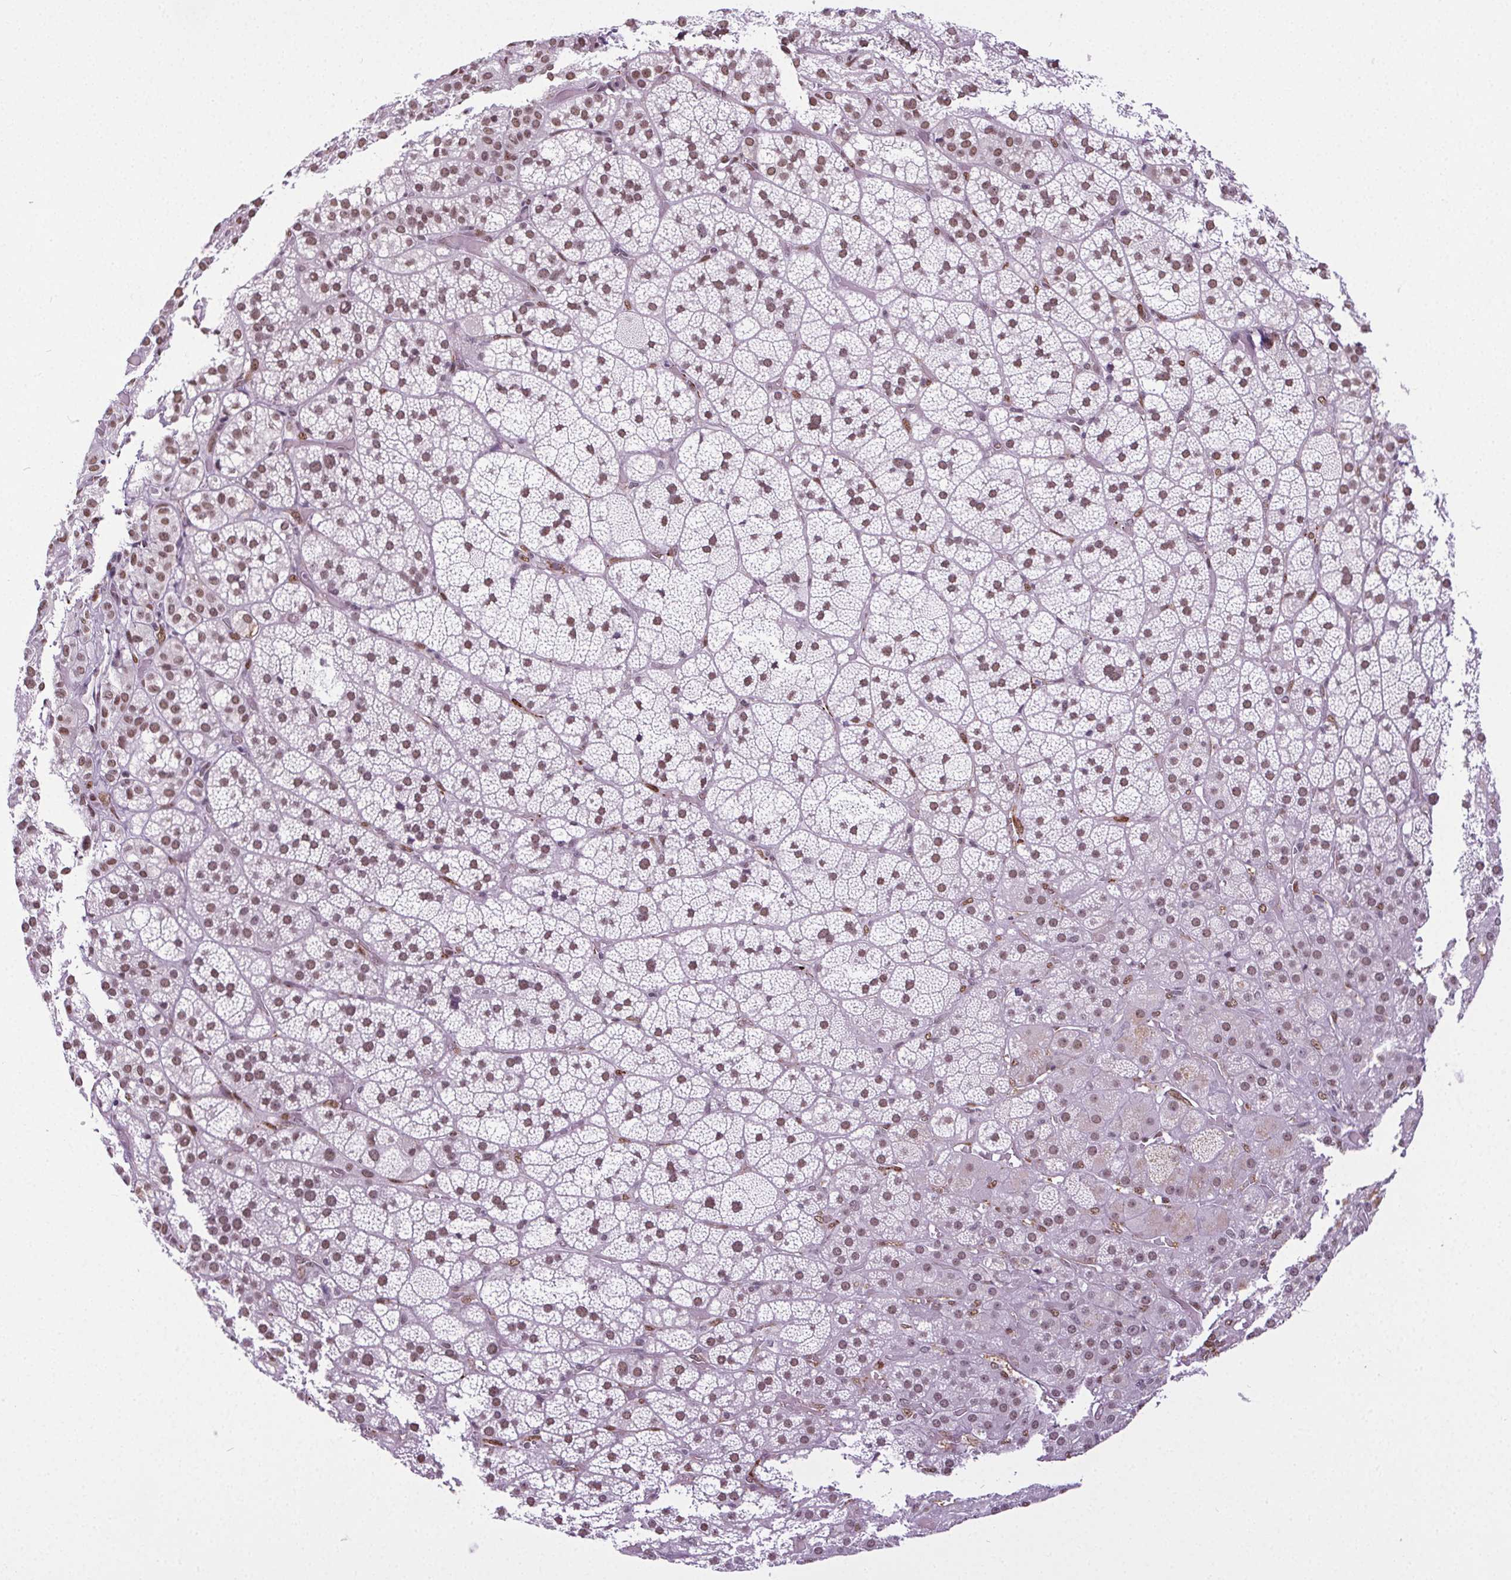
{"staining": {"intensity": "moderate", "quantity": ">75%", "location": "nuclear"}, "tissue": "adrenal gland", "cell_type": "Glandular cells", "image_type": "normal", "snomed": [{"axis": "morphology", "description": "Normal tissue, NOS"}, {"axis": "topography", "description": "Adrenal gland"}], "caption": "Protein staining by immunohistochemistry exhibits moderate nuclear expression in about >75% of glandular cells in benign adrenal gland. (Brightfield microscopy of DAB IHC at high magnification).", "gene": "GP6", "patient": {"sex": "male", "age": 57}}